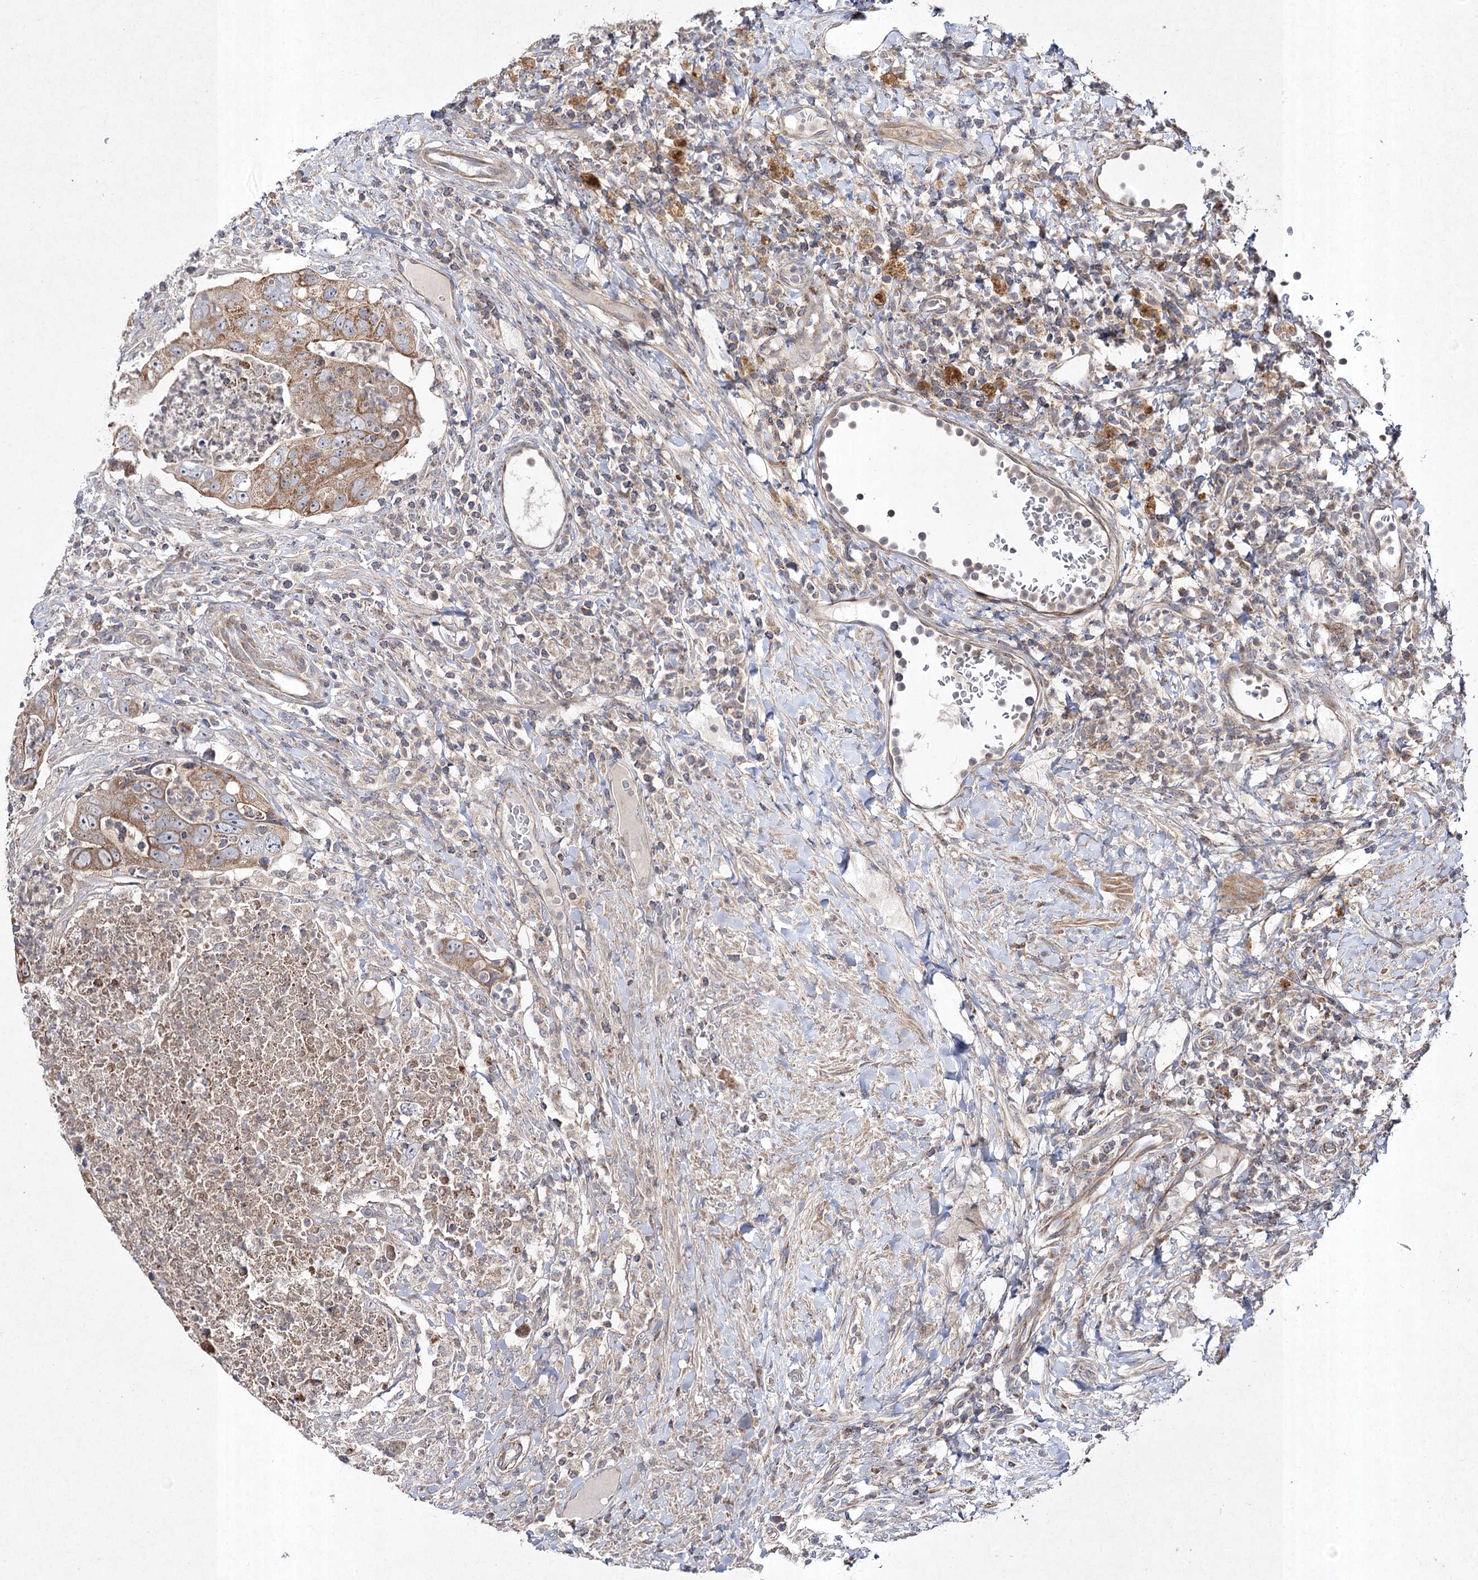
{"staining": {"intensity": "moderate", "quantity": ">75%", "location": "cytoplasmic/membranous"}, "tissue": "colorectal cancer", "cell_type": "Tumor cells", "image_type": "cancer", "snomed": [{"axis": "morphology", "description": "Adenocarcinoma, NOS"}, {"axis": "topography", "description": "Rectum"}], "caption": "Immunohistochemistry (IHC) of colorectal cancer displays medium levels of moderate cytoplasmic/membranous positivity in about >75% of tumor cells.", "gene": "FANCL", "patient": {"sex": "male", "age": 59}}